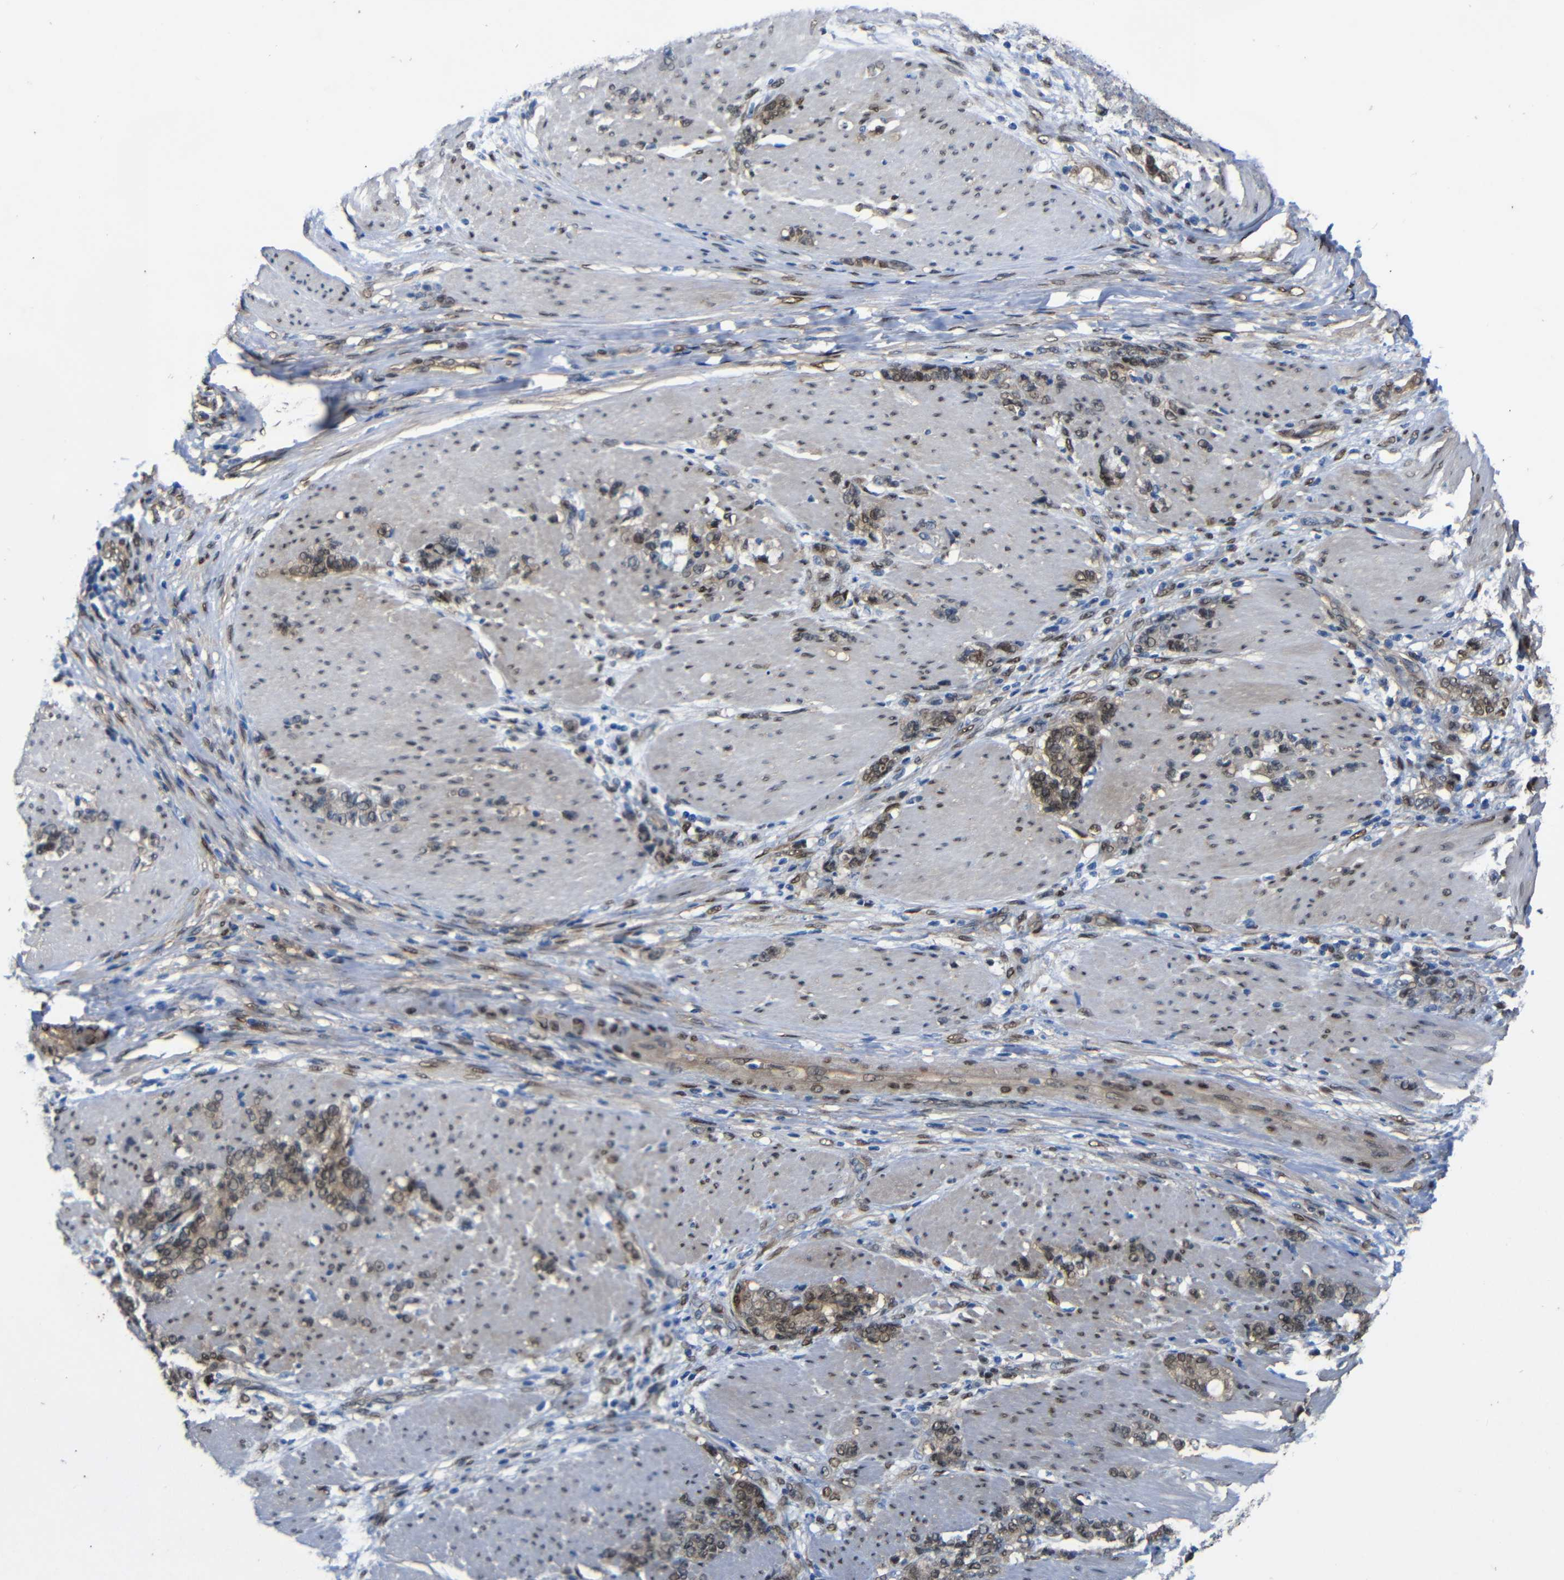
{"staining": {"intensity": "weak", "quantity": ">75%", "location": "cytoplasmic/membranous,nuclear"}, "tissue": "stomach cancer", "cell_type": "Tumor cells", "image_type": "cancer", "snomed": [{"axis": "morphology", "description": "Adenocarcinoma, NOS"}, {"axis": "topography", "description": "Stomach, lower"}], "caption": "Immunohistochemical staining of stomach cancer exhibits low levels of weak cytoplasmic/membranous and nuclear protein expression in approximately >75% of tumor cells.", "gene": "YAP1", "patient": {"sex": "male", "age": 88}}